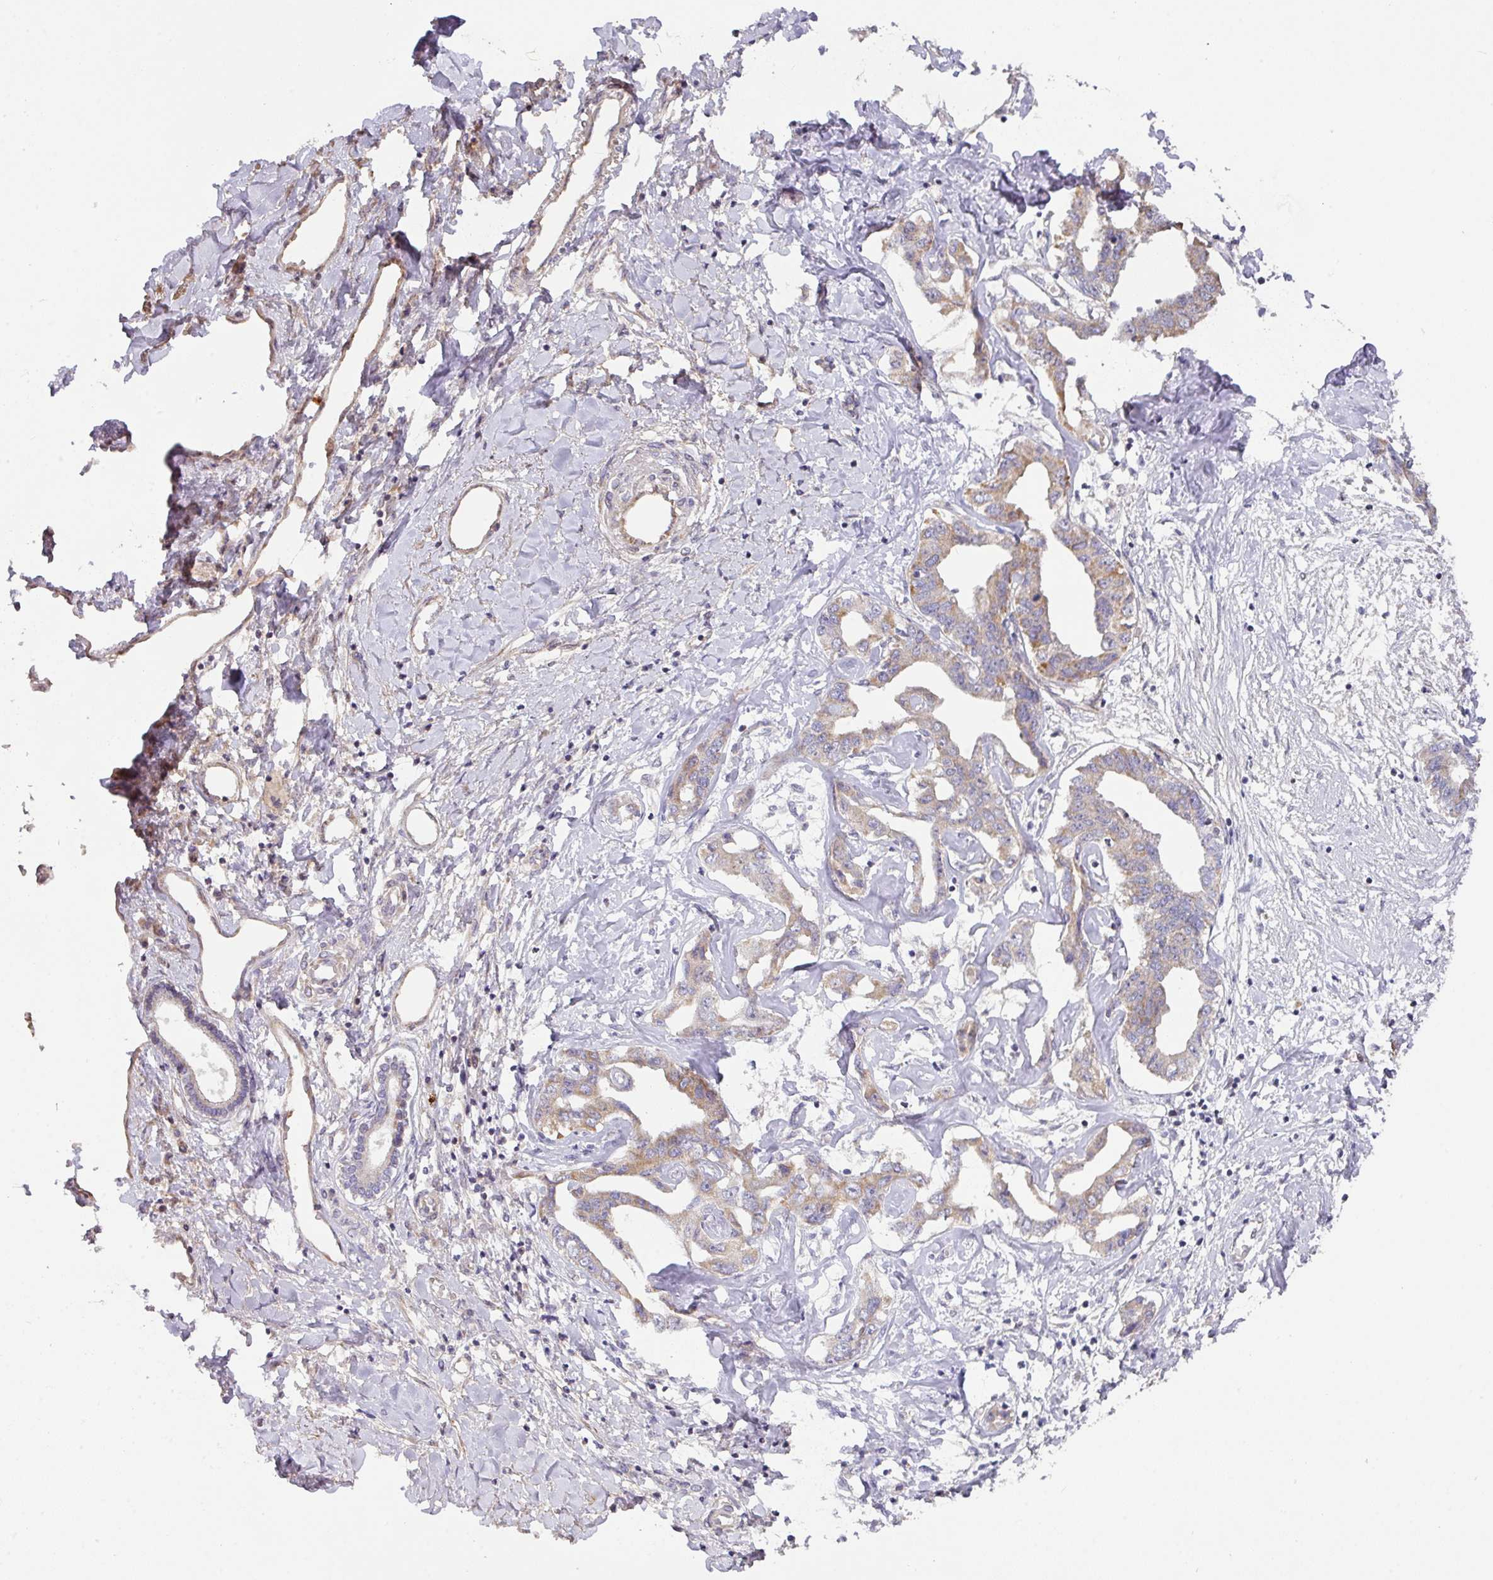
{"staining": {"intensity": "moderate", "quantity": "25%-75%", "location": "cytoplasmic/membranous"}, "tissue": "liver cancer", "cell_type": "Tumor cells", "image_type": "cancer", "snomed": [{"axis": "morphology", "description": "Cholangiocarcinoma"}, {"axis": "topography", "description": "Liver"}], "caption": "Moderate cytoplasmic/membranous protein staining is present in about 25%-75% of tumor cells in liver cholangiocarcinoma. The staining was performed using DAB (3,3'-diaminobenzidine) to visualize the protein expression in brown, while the nuclei were stained in blue with hematoxylin (Magnification: 20x).", "gene": "STK35", "patient": {"sex": "male", "age": 59}}